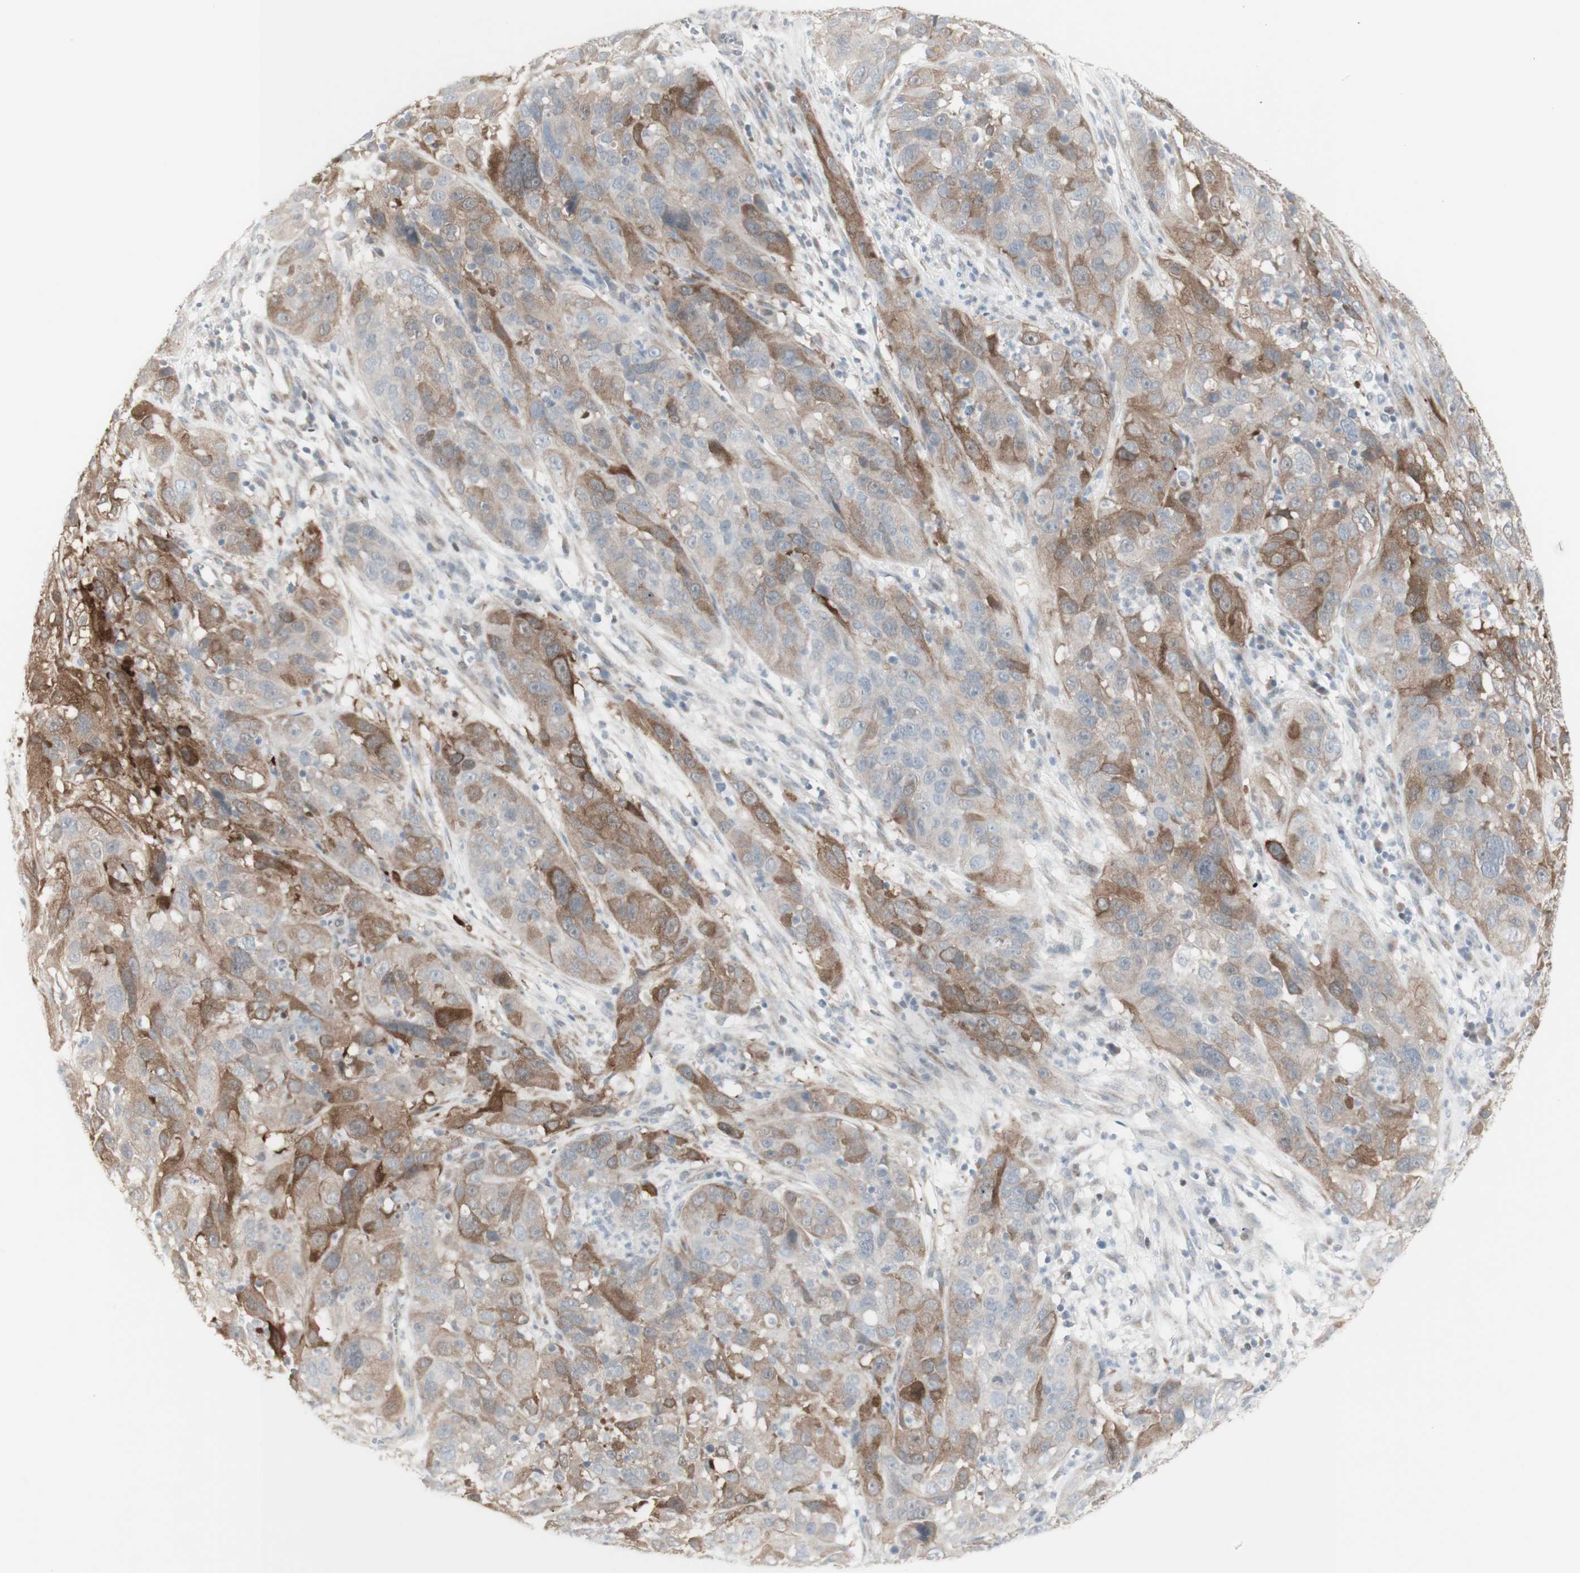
{"staining": {"intensity": "moderate", "quantity": ">75%", "location": "cytoplasmic/membranous"}, "tissue": "cervical cancer", "cell_type": "Tumor cells", "image_type": "cancer", "snomed": [{"axis": "morphology", "description": "Squamous cell carcinoma, NOS"}, {"axis": "topography", "description": "Cervix"}], "caption": "The image demonstrates immunohistochemical staining of squamous cell carcinoma (cervical). There is moderate cytoplasmic/membranous staining is seen in about >75% of tumor cells.", "gene": "C1orf116", "patient": {"sex": "female", "age": 32}}